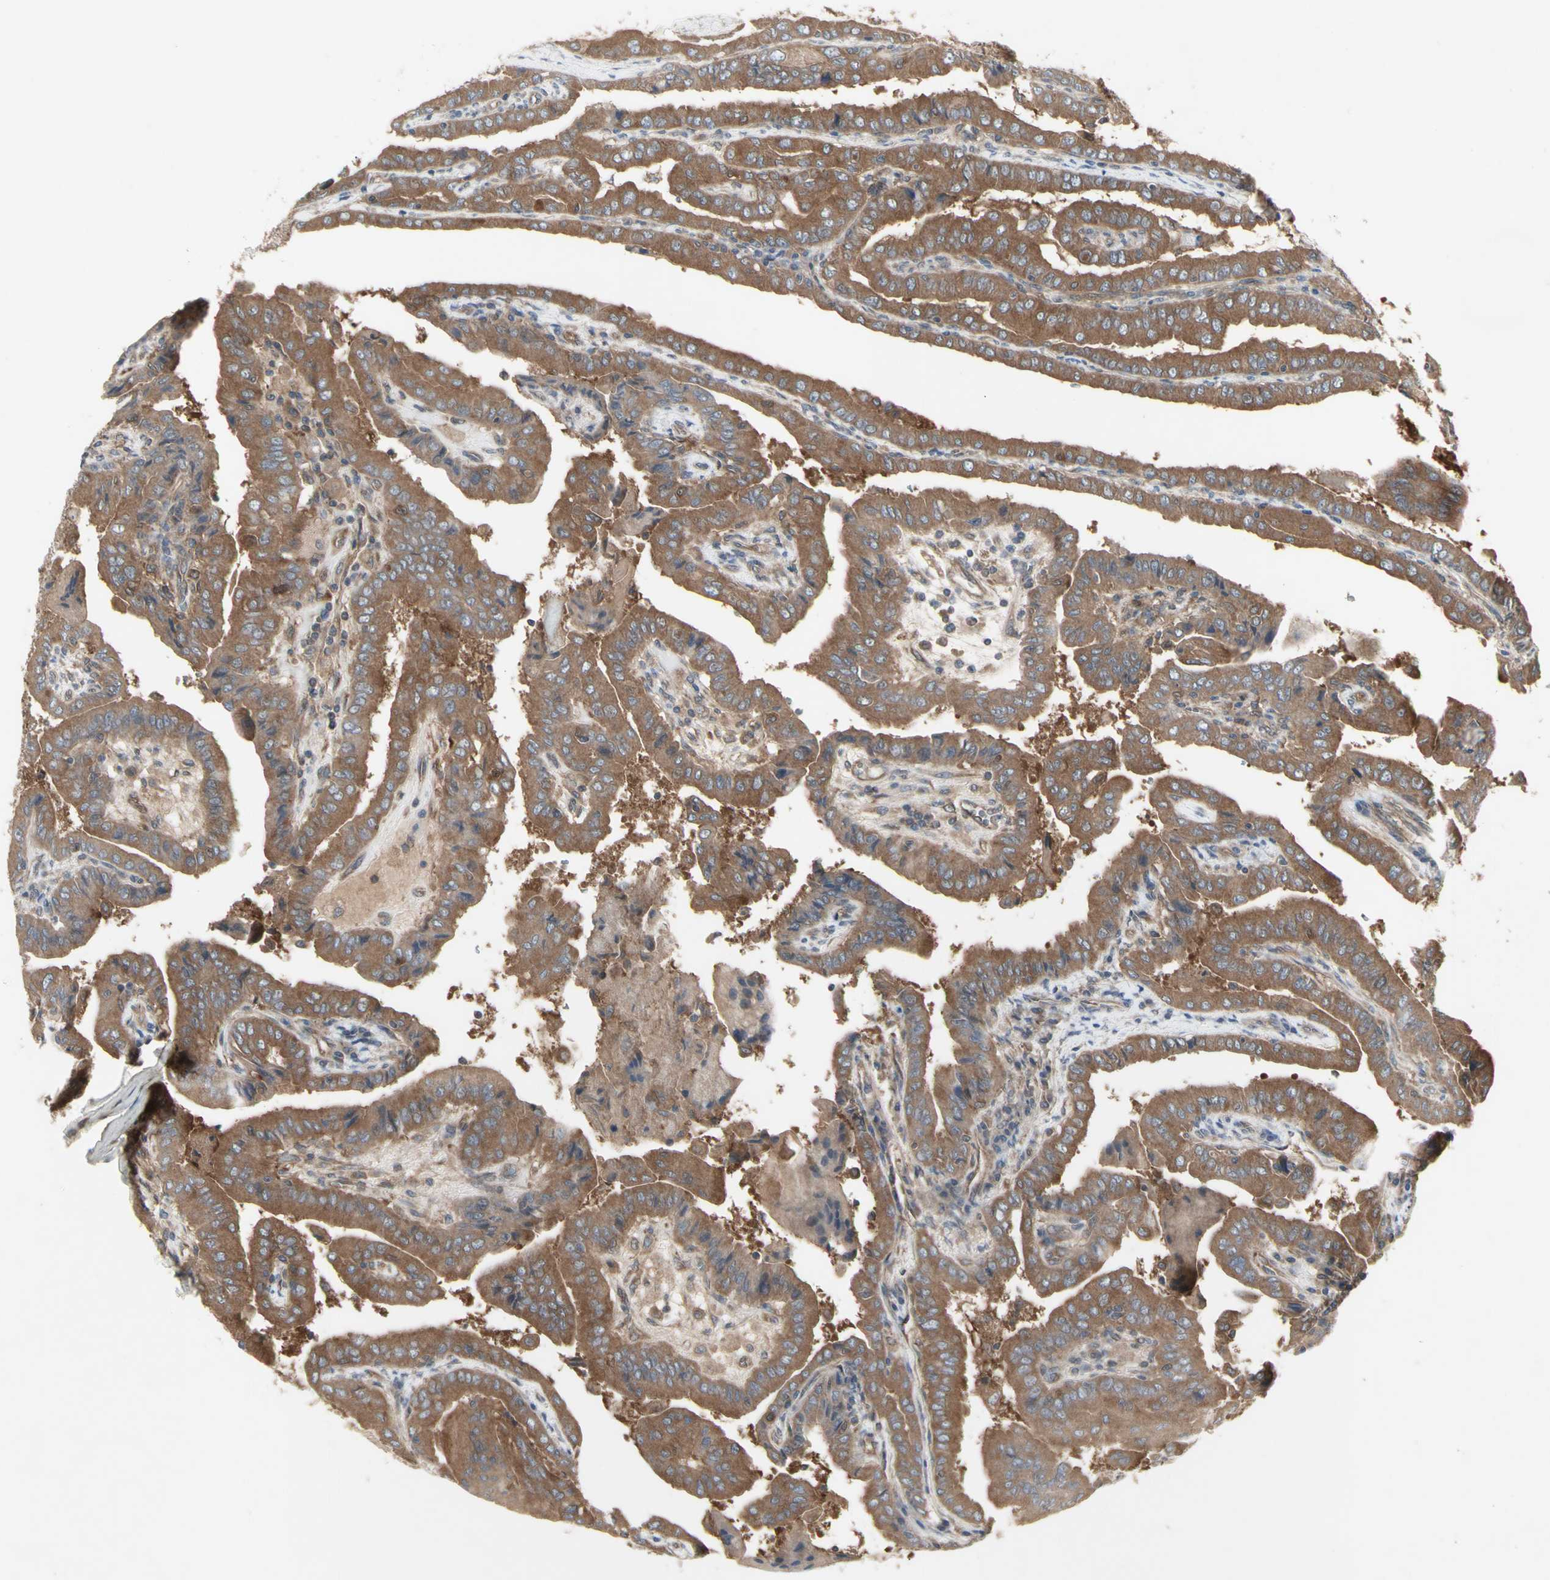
{"staining": {"intensity": "moderate", "quantity": "25%-75%", "location": "cytoplasmic/membranous"}, "tissue": "thyroid cancer", "cell_type": "Tumor cells", "image_type": "cancer", "snomed": [{"axis": "morphology", "description": "Papillary adenocarcinoma, NOS"}, {"axis": "topography", "description": "Thyroid gland"}], "caption": "IHC staining of papillary adenocarcinoma (thyroid), which displays medium levels of moderate cytoplasmic/membranous positivity in about 25%-75% of tumor cells indicating moderate cytoplasmic/membranous protein staining. The staining was performed using DAB (brown) for protein detection and nuclei were counterstained in hematoxylin (blue).", "gene": "CHURC1-FNTB", "patient": {"sex": "male", "age": 33}}